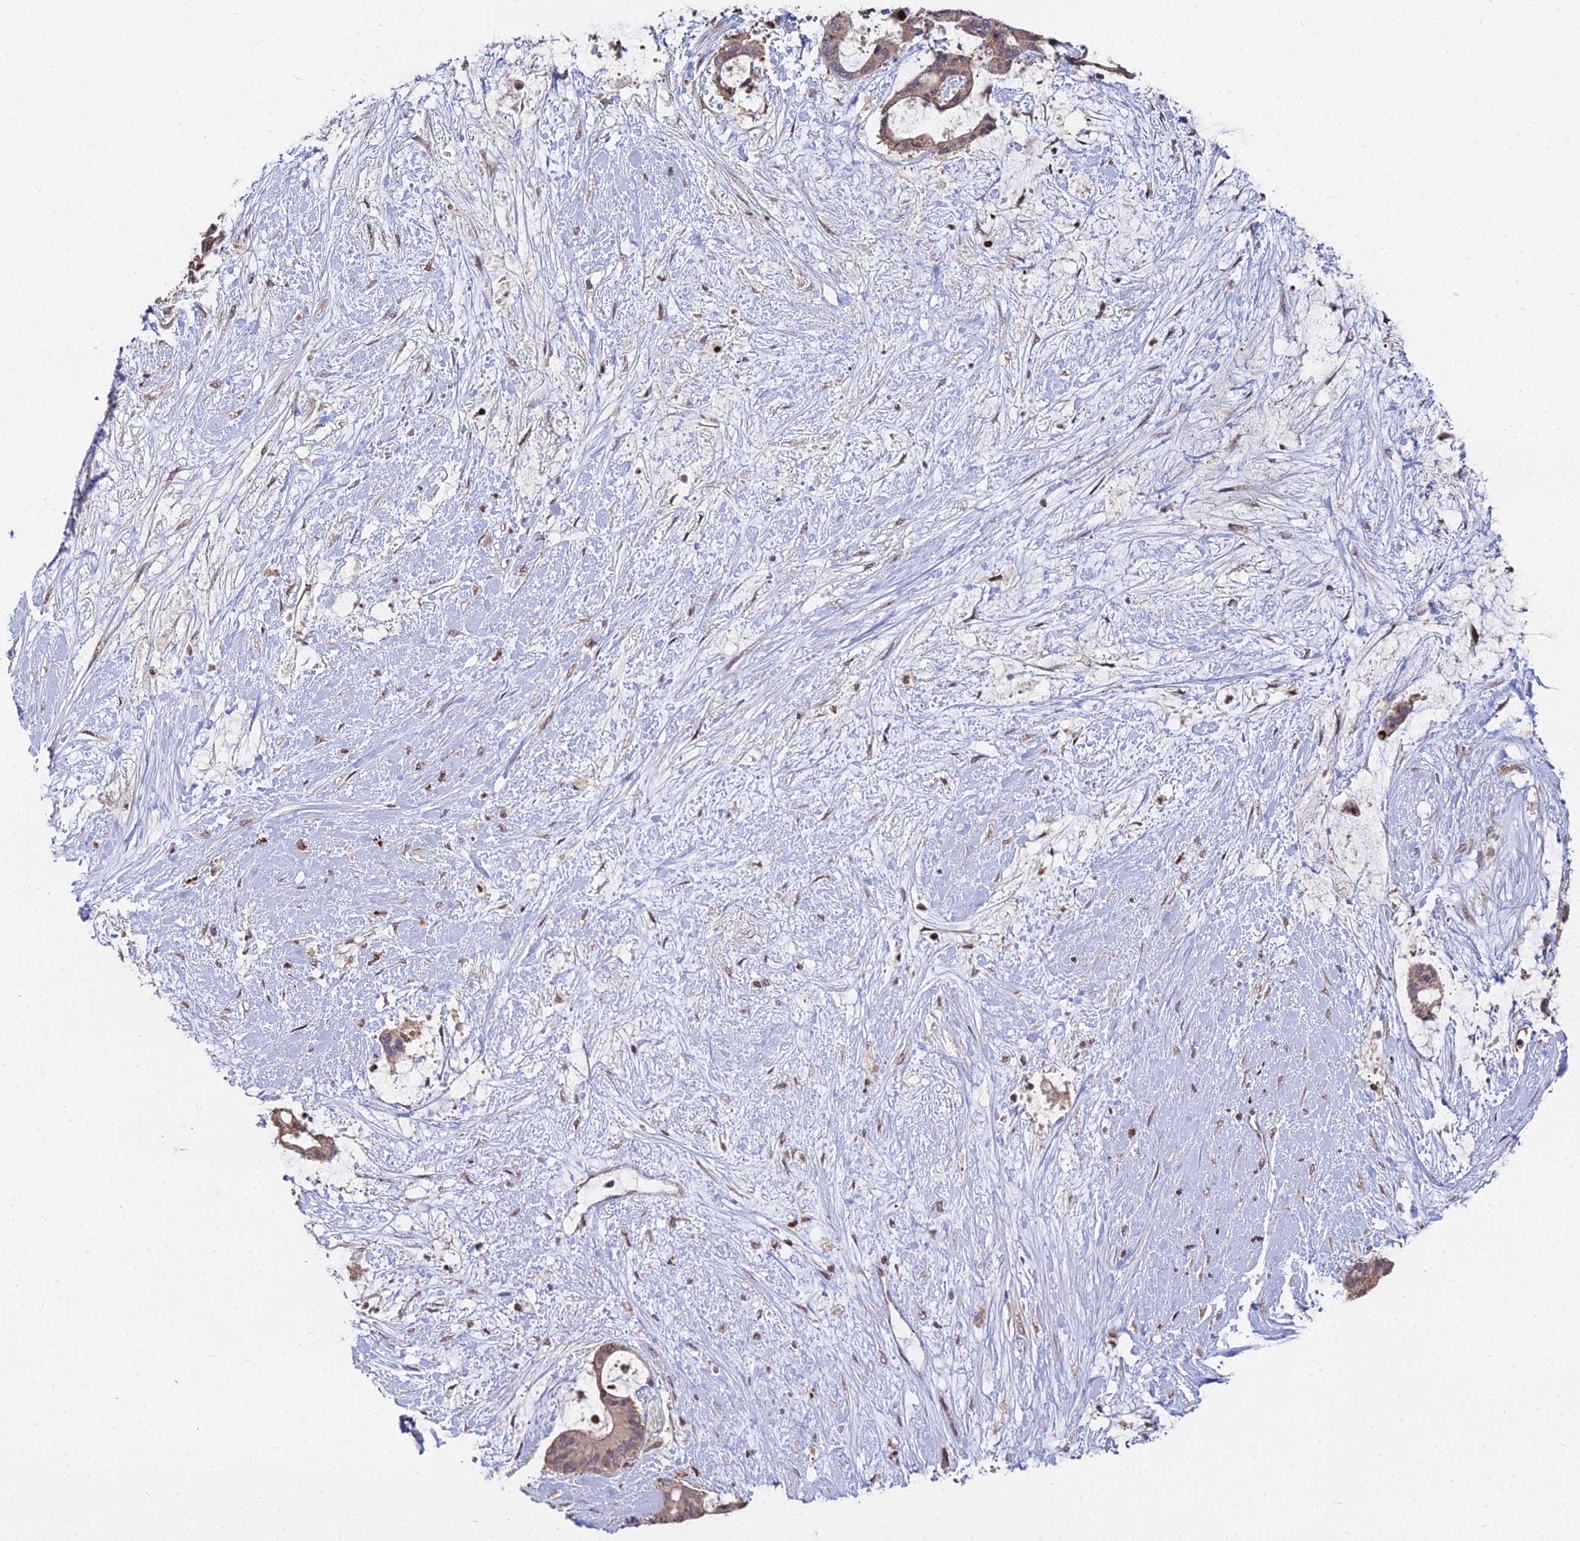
{"staining": {"intensity": "weak", "quantity": ">75%", "location": "cytoplasmic/membranous"}, "tissue": "liver cancer", "cell_type": "Tumor cells", "image_type": "cancer", "snomed": [{"axis": "morphology", "description": "Normal tissue, NOS"}, {"axis": "morphology", "description": "Cholangiocarcinoma"}, {"axis": "topography", "description": "Liver"}, {"axis": "topography", "description": "Peripheral nerve tissue"}], "caption": "An image of liver cholangiocarcinoma stained for a protein exhibits weak cytoplasmic/membranous brown staining in tumor cells. (DAB IHC, brown staining for protein, blue staining for nuclei).", "gene": "RBMS2", "patient": {"sex": "female", "age": 73}}